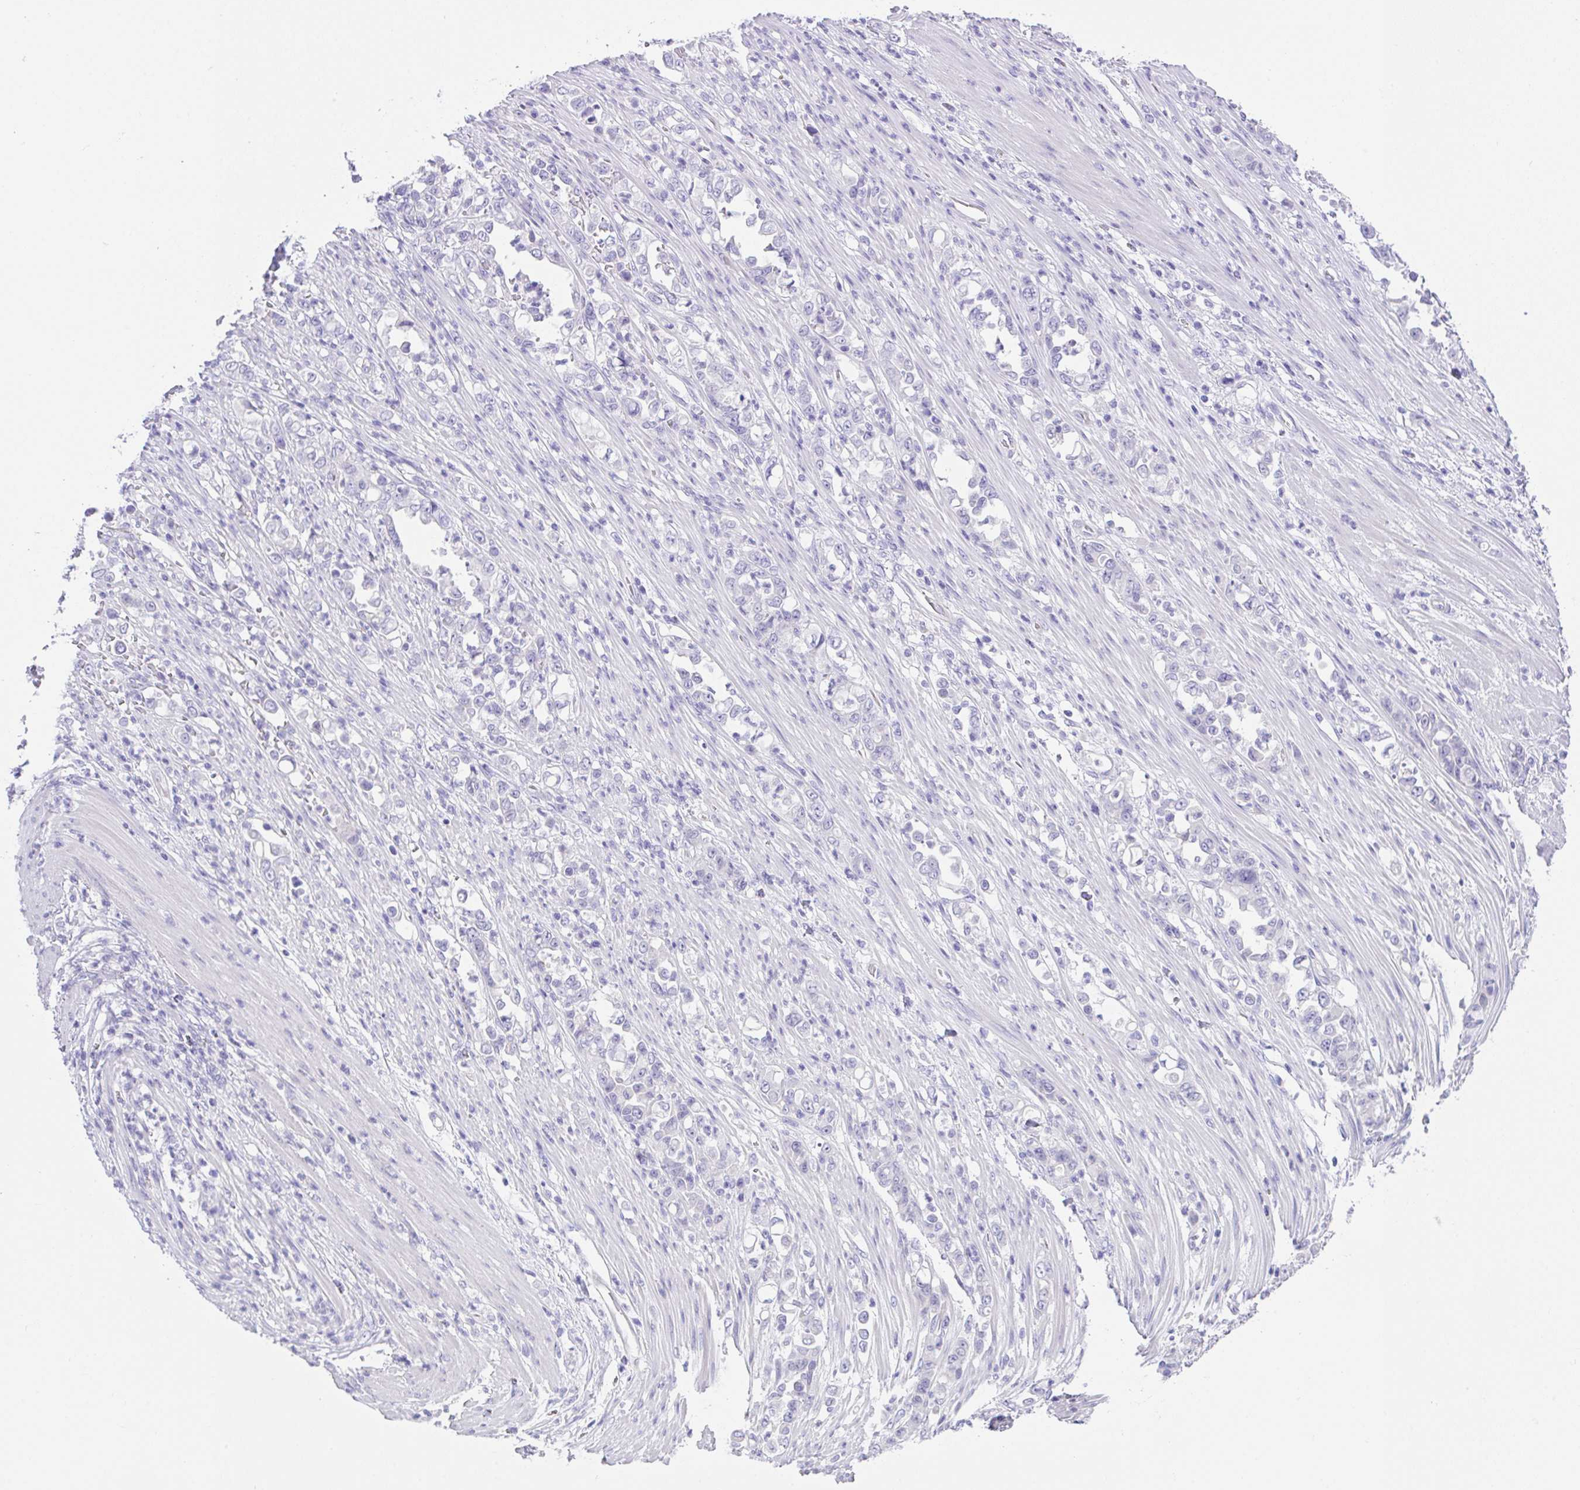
{"staining": {"intensity": "negative", "quantity": "none", "location": "none"}, "tissue": "stomach cancer", "cell_type": "Tumor cells", "image_type": "cancer", "snomed": [{"axis": "morphology", "description": "Normal tissue, NOS"}, {"axis": "morphology", "description": "Adenocarcinoma, NOS"}, {"axis": "topography", "description": "Stomach"}], "caption": "High magnification brightfield microscopy of adenocarcinoma (stomach) stained with DAB (brown) and counterstained with hematoxylin (blue): tumor cells show no significant expression.", "gene": "HACD4", "patient": {"sex": "female", "age": 79}}